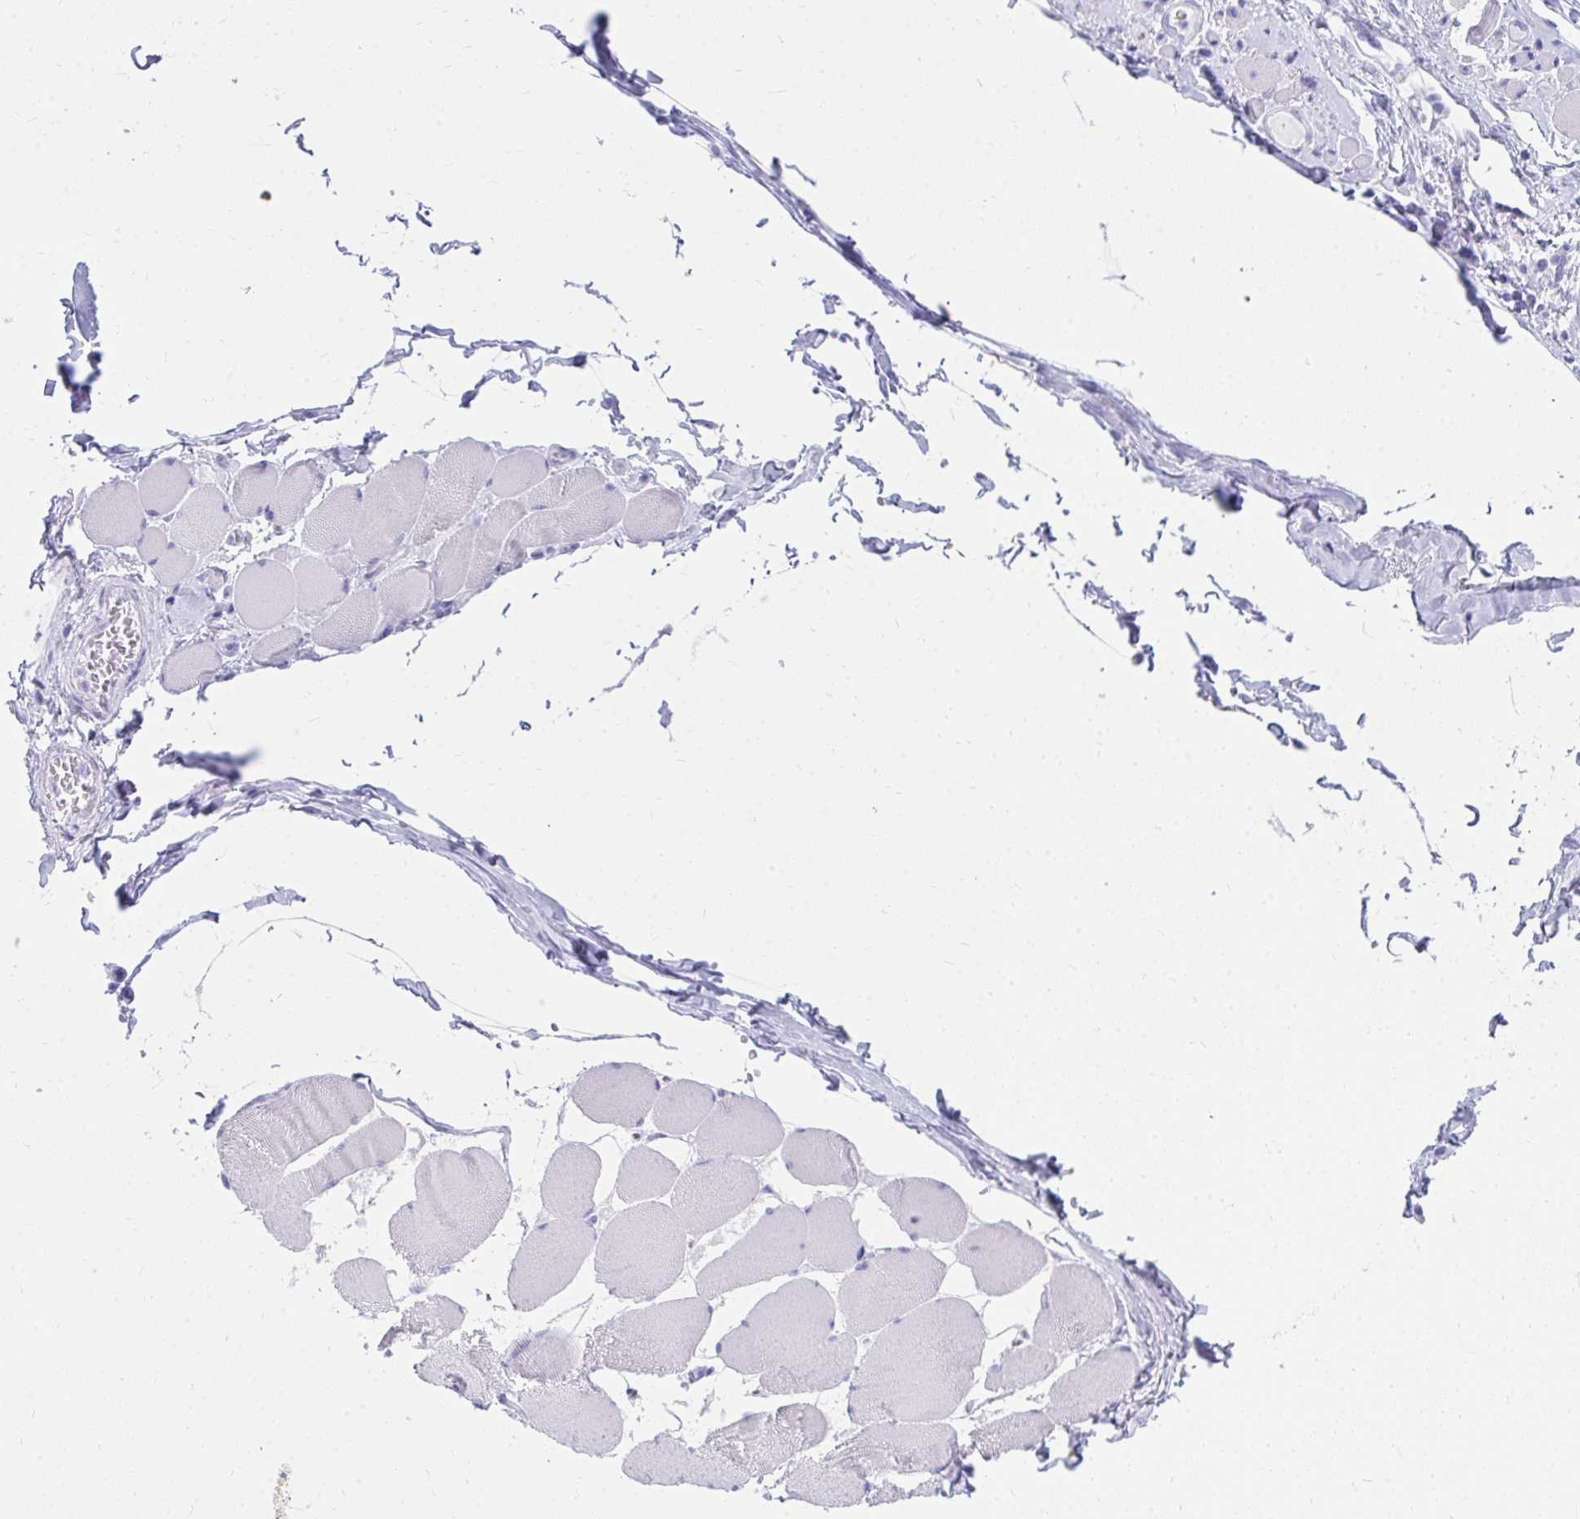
{"staining": {"intensity": "negative", "quantity": "none", "location": "none"}, "tissue": "skeletal muscle", "cell_type": "Myocytes", "image_type": "normal", "snomed": [{"axis": "morphology", "description": "Normal tissue, NOS"}, {"axis": "topography", "description": "Skeletal muscle"}], "caption": "A micrograph of human skeletal muscle is negative for staining in myocytes. (DAB (3,3'-diaminobenzidine) immunohistochemistry visualized using brightfield microscopy, high magnification).", "gene": "HGD", "patient": {"sex": "female", "age": 75}}